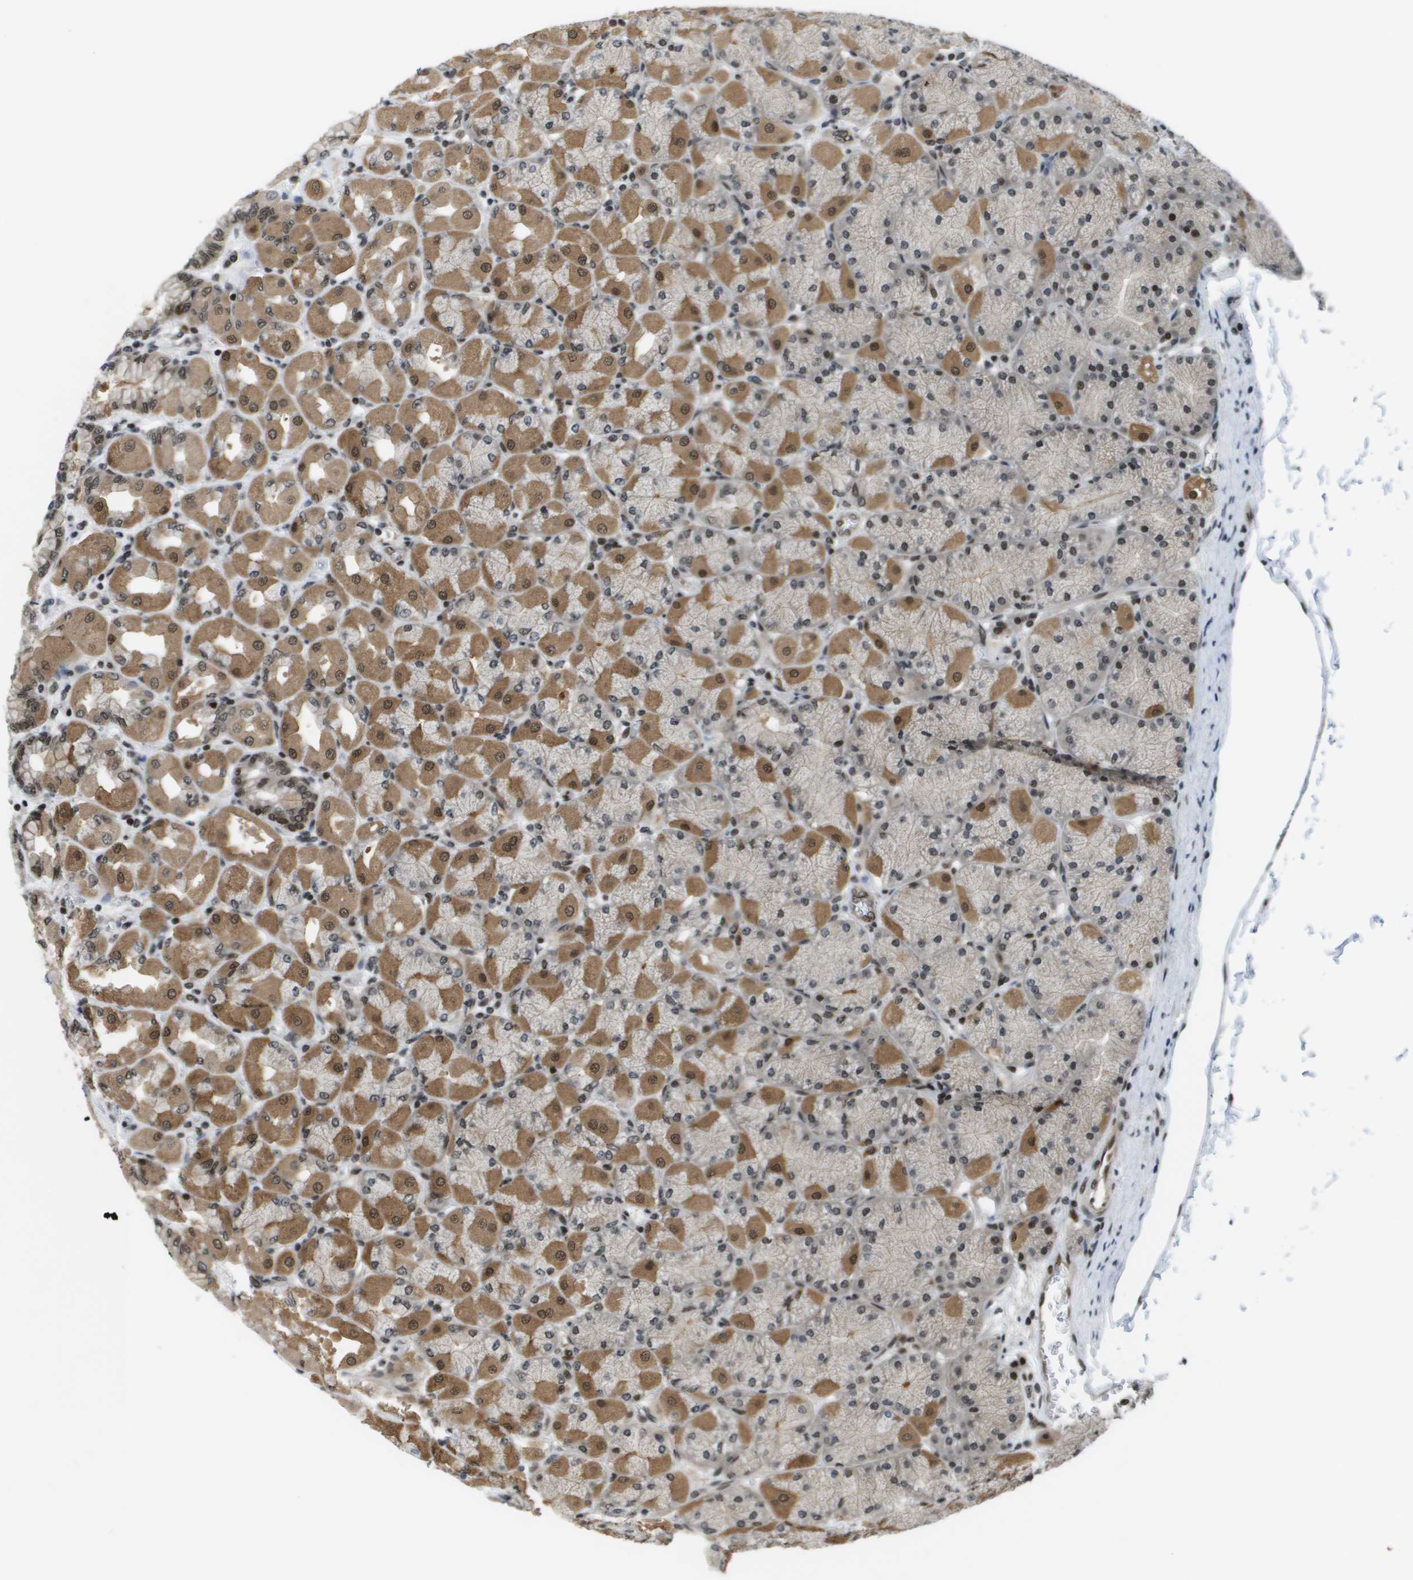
{"staining": {"intensity": "moderate", "quantity": "25%-75%", "location": "cytoplasmic/membranous,nuclear"}, "tissue": "stomach", "cell_type": "Glandular cells", "image_type": "normal", "snomed": [{"axis": "morphology", "description": "Normal tissue, NOS"}, {"axis": "topography", "description": "Stomach, upper"}], "caption": "DAB immunohistochemical staining of benign stomach exhibits moderate cytoplasmic/membranous,nuclear protein staining in approximately 25%-75% of glandular cells.", "gene": "RECQL4", "patient": {"sex": "female", "age": 56}}